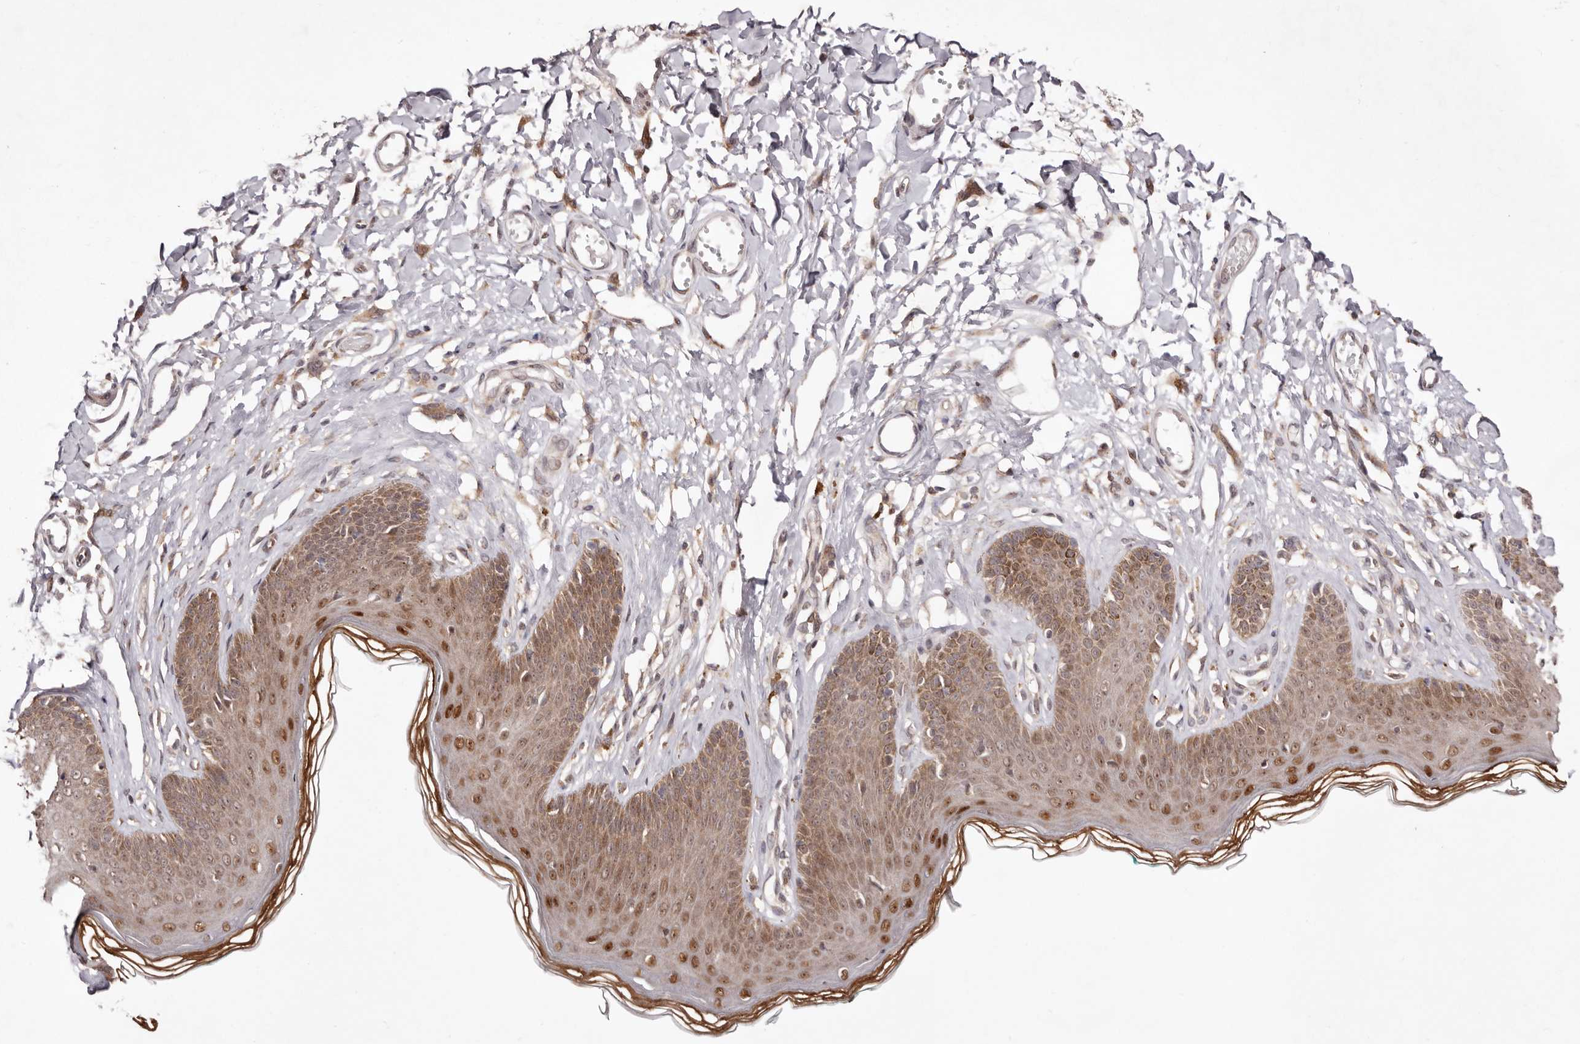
{"staining": {"intensity": "moderate", "quantity": ">75%", "location": "cytoplasmic/membranous,nuclear"}, "tissue": "skin", "cell_type": "Epidermal cells", "image_type": "normal", "snomed": [{"axis": "morphology", "description": "Normal tissue, NOS"}, {"axis": "morphology", "description": "Squamous cell carcinoma, NOS"}, {"axis": "topography", "description": "Vulva"}], "caption": "Epidermal cells demonstrate moderate cytoplasmic/membranous,nuclear staining in about >75% of cells in normal skin.", "gene": "EGR3", "patient": {"sex": "female", "age": 85}}